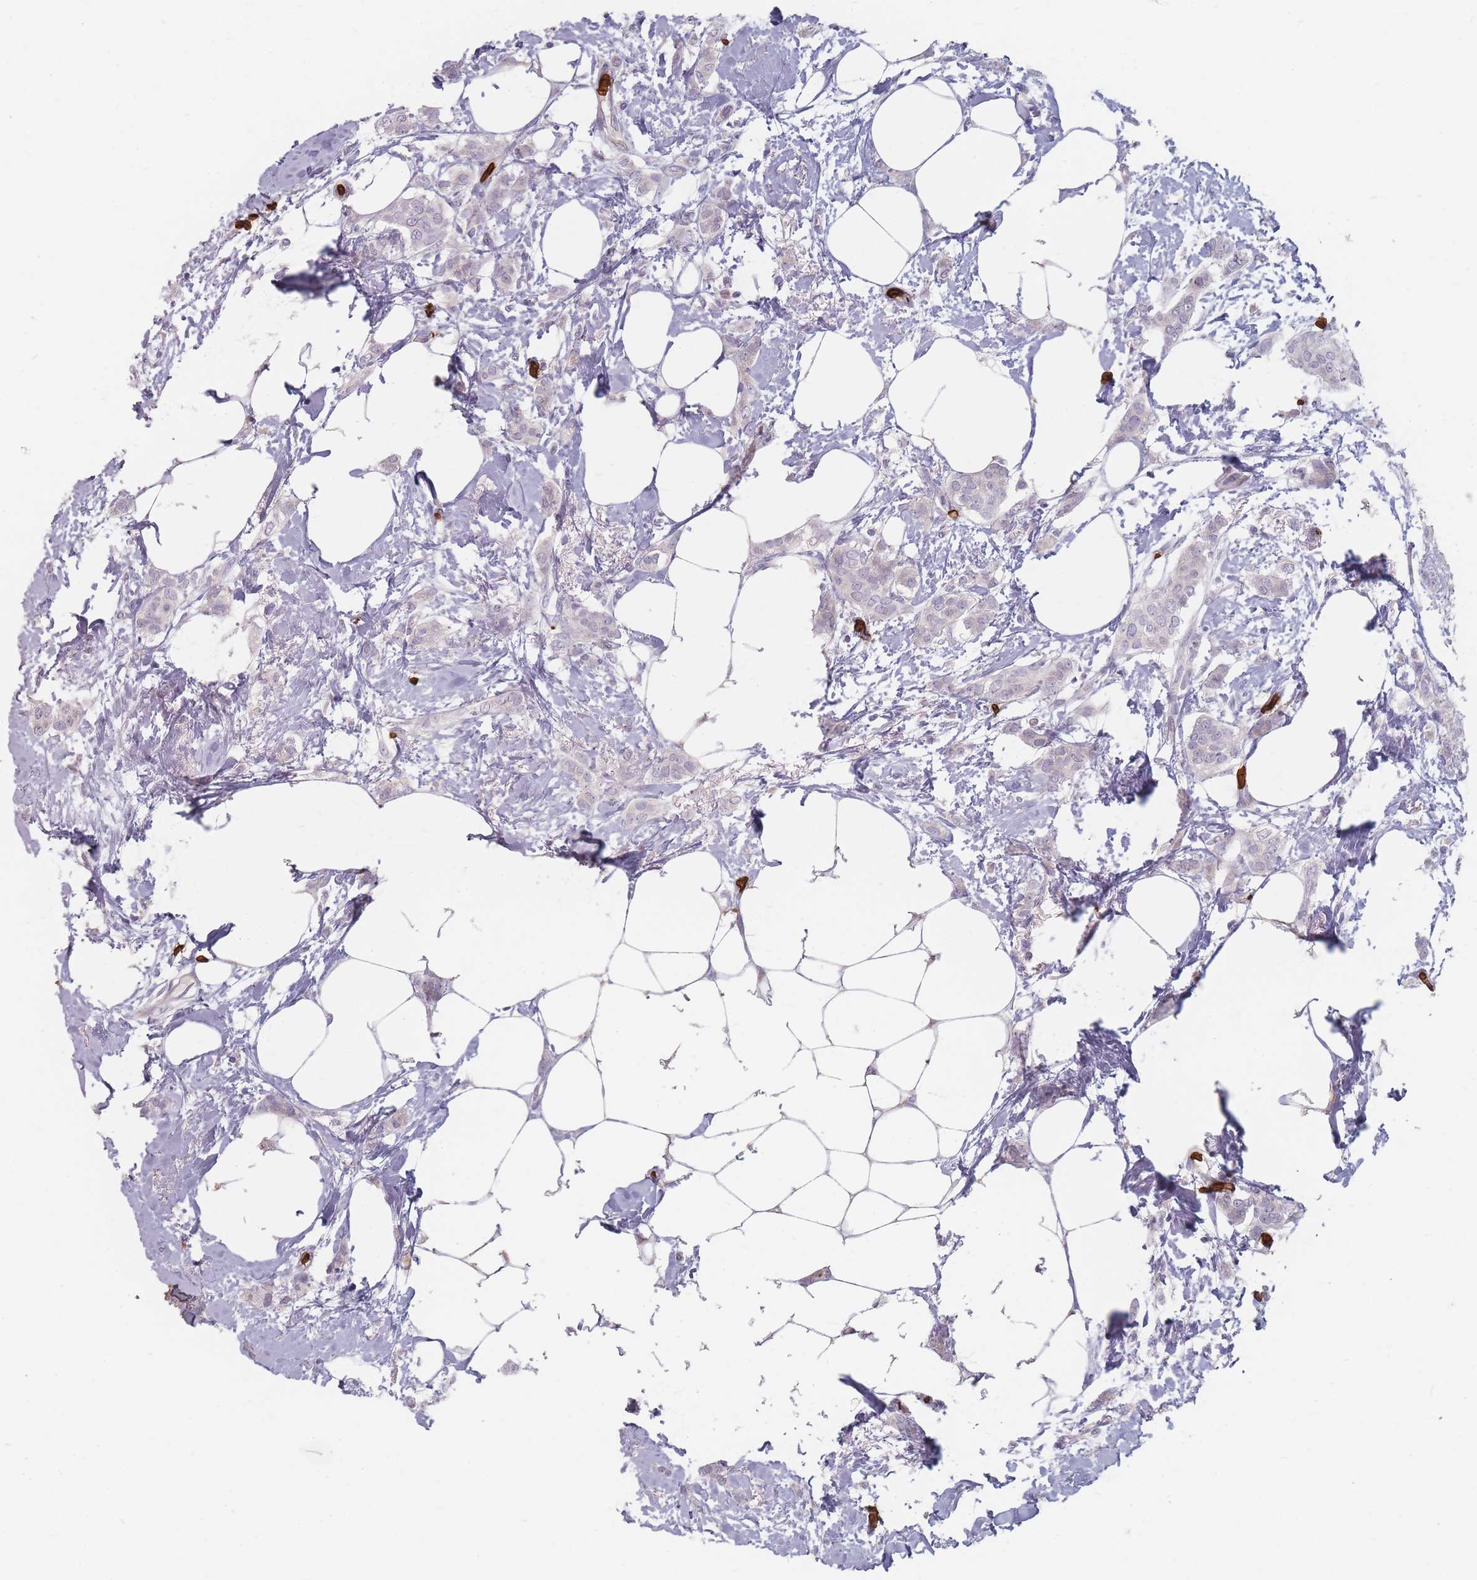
{"staining": {"intensity": "negative", "quantity": "none", "location": "none"}, "tissue": "breast cancer", "cell_type": "Tumor cells", "image_type": "cancer", "snomed": [{"axis": "morphology", "description": "Duct carcinoma"}, {"axis": "topography", "description": "Breast"}], "caption": "Tumor cells show no significant positivity in breast invasive ductal carcinoma.", "gene": "SLC2A6", "patient": {"sex": "female", "age": 72}}